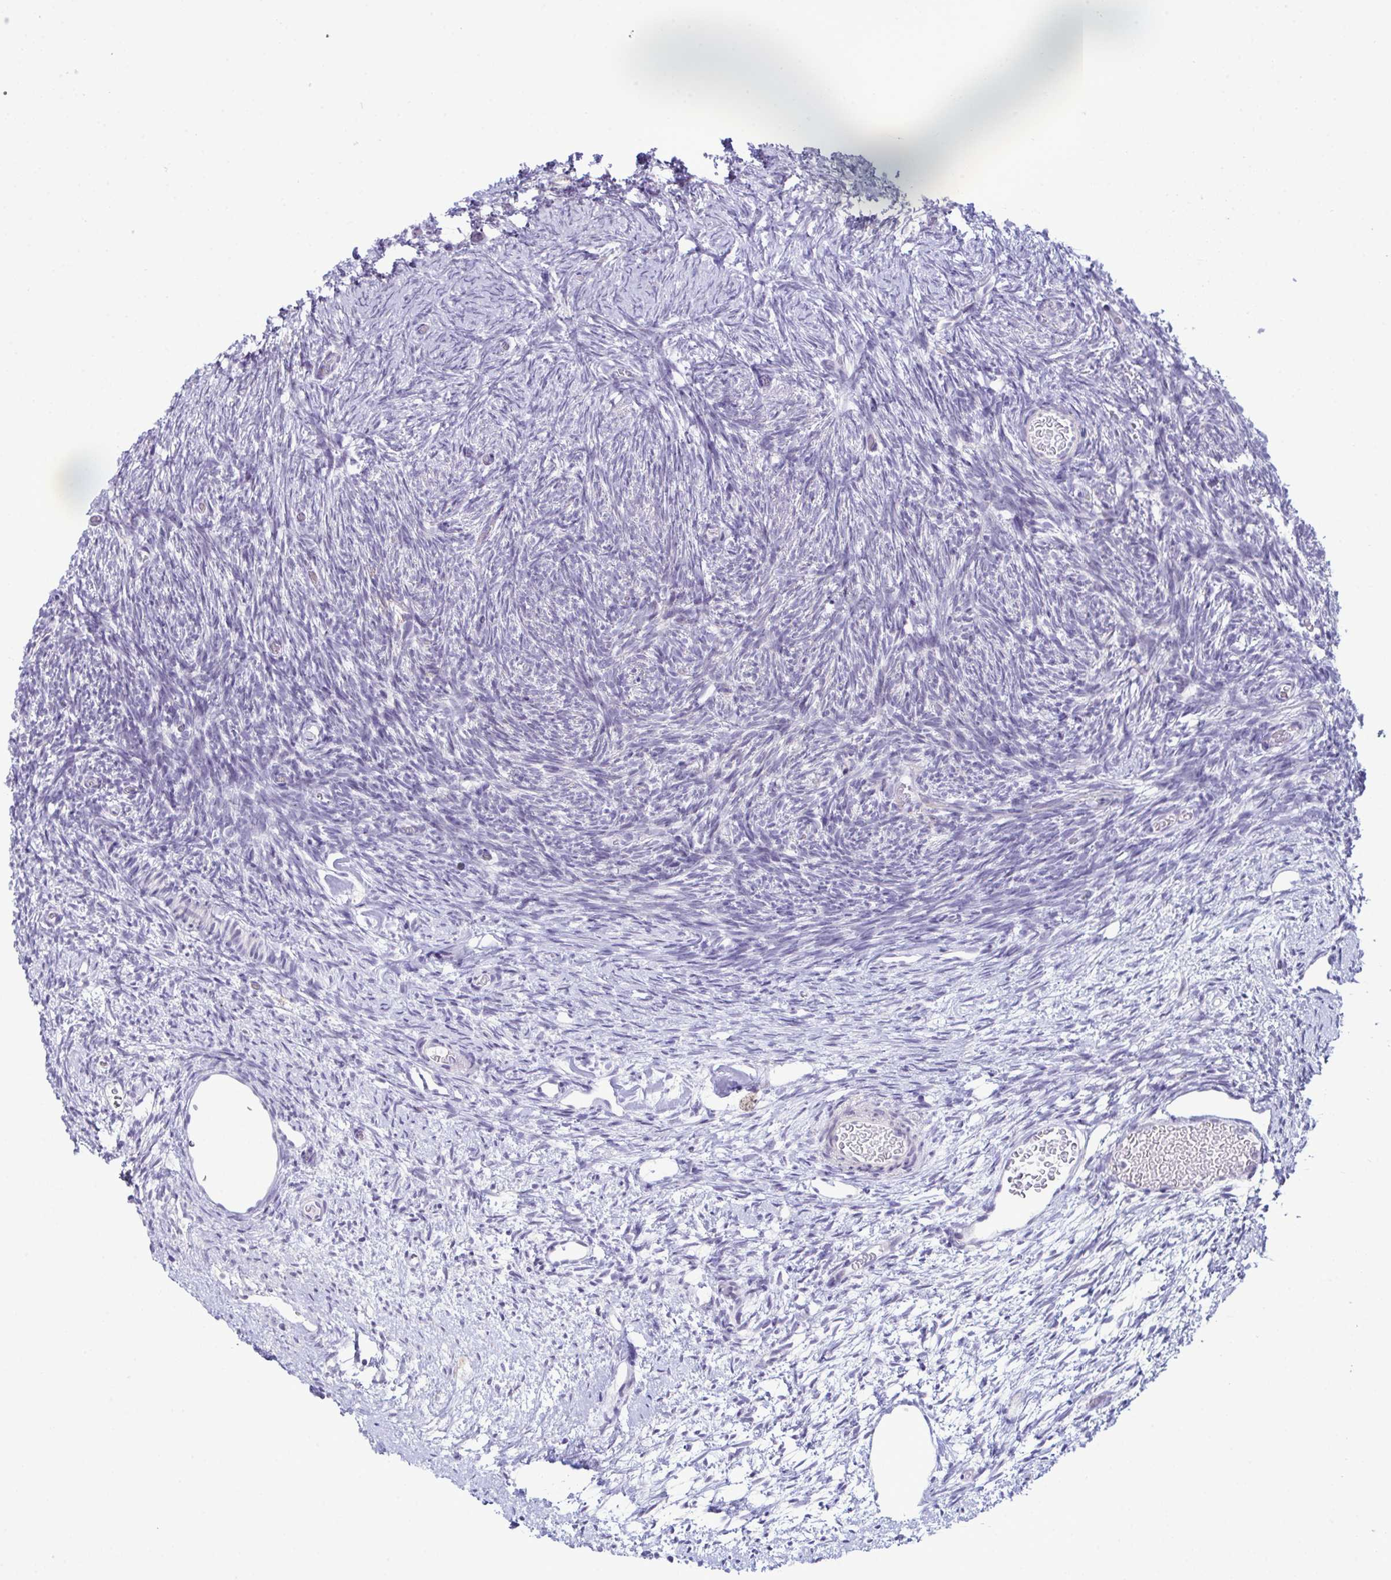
{"staining": {"intensity": "negative", "quantity": "none", "location": "none"}, "tissue": "ovary", "cell_type": "Ovarian stroma cells", "image_type": "normal", "snomed": [{"axis": "morphology", "description": "Normal tissue, NOS"}, {"axis": "topography", "description": "Ovary"}], "caption": "High magnification brightfield microscopy of unremarkable ovary stained with DAB (brown) and counterstained with hematoxylin (blue): ovarian stroma cells show no significant staining.", "gene": "ATP6V0D2", "patient": {"sex": "female", "age": 39}}